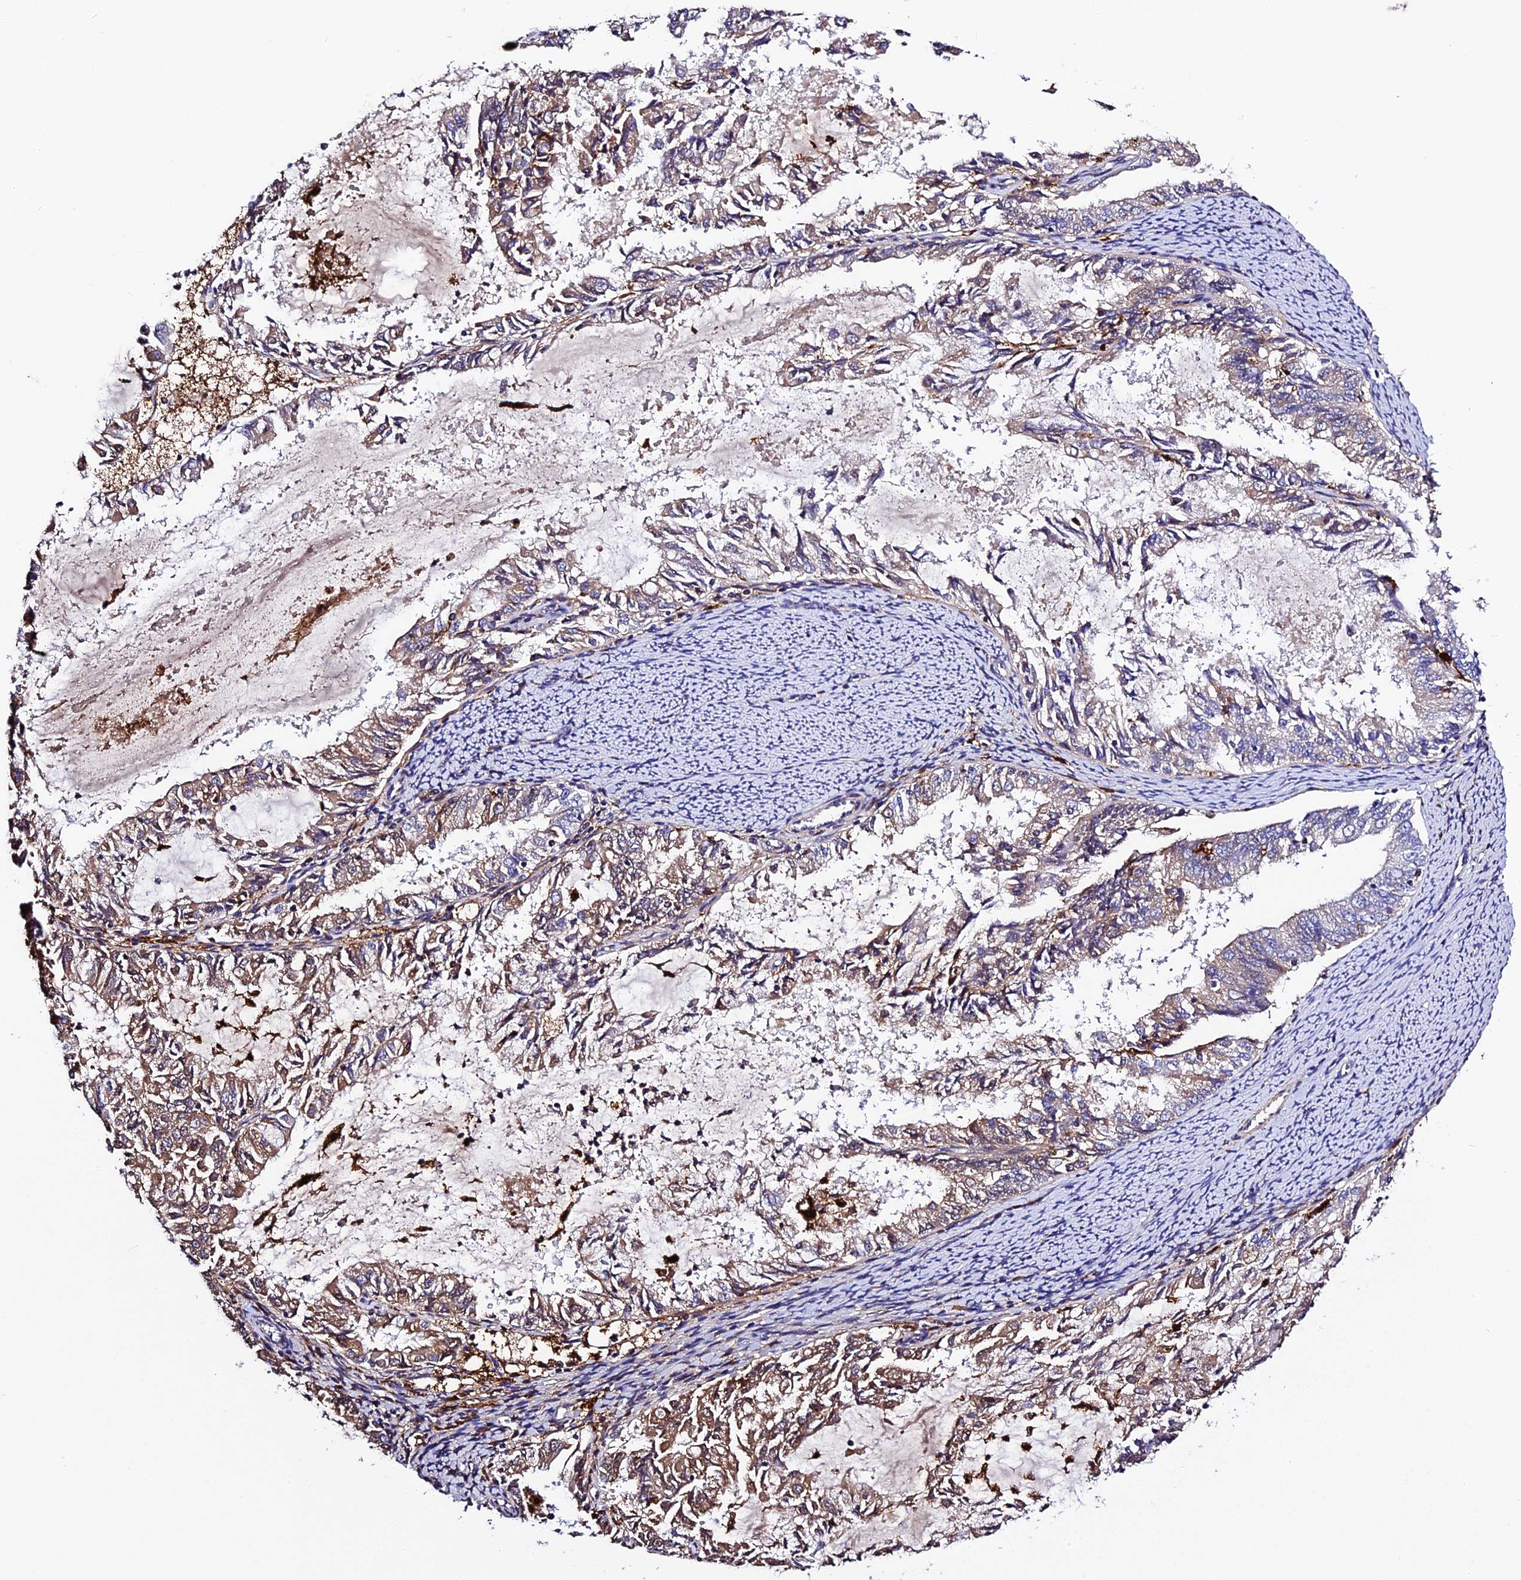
{"staining": {"intensity": "weak", "quantity": "25%-75%", "location": "cytoplasmic/membranous"}, "tissue": "endometrial cancer", "cell_type": "Tumor cells", "image_type": "cancer", "snomed": [{"axis": "morphology", "description": "Adenocarcinoma, NOS"}, {"axis": "topography", "description": "Endometrium"}], "caption": "Endometrial cancer (adenocarcinoma) tissue reveals weak cytoplasmic/membranous expression in approximately 25%-75% of tumor cells (DAB (3,3'-diaminobenzidine) IHC with brightfield microscopy, high magnification).", "gene": "CILP2", "patient": {"sex": "female", "age": 57}}